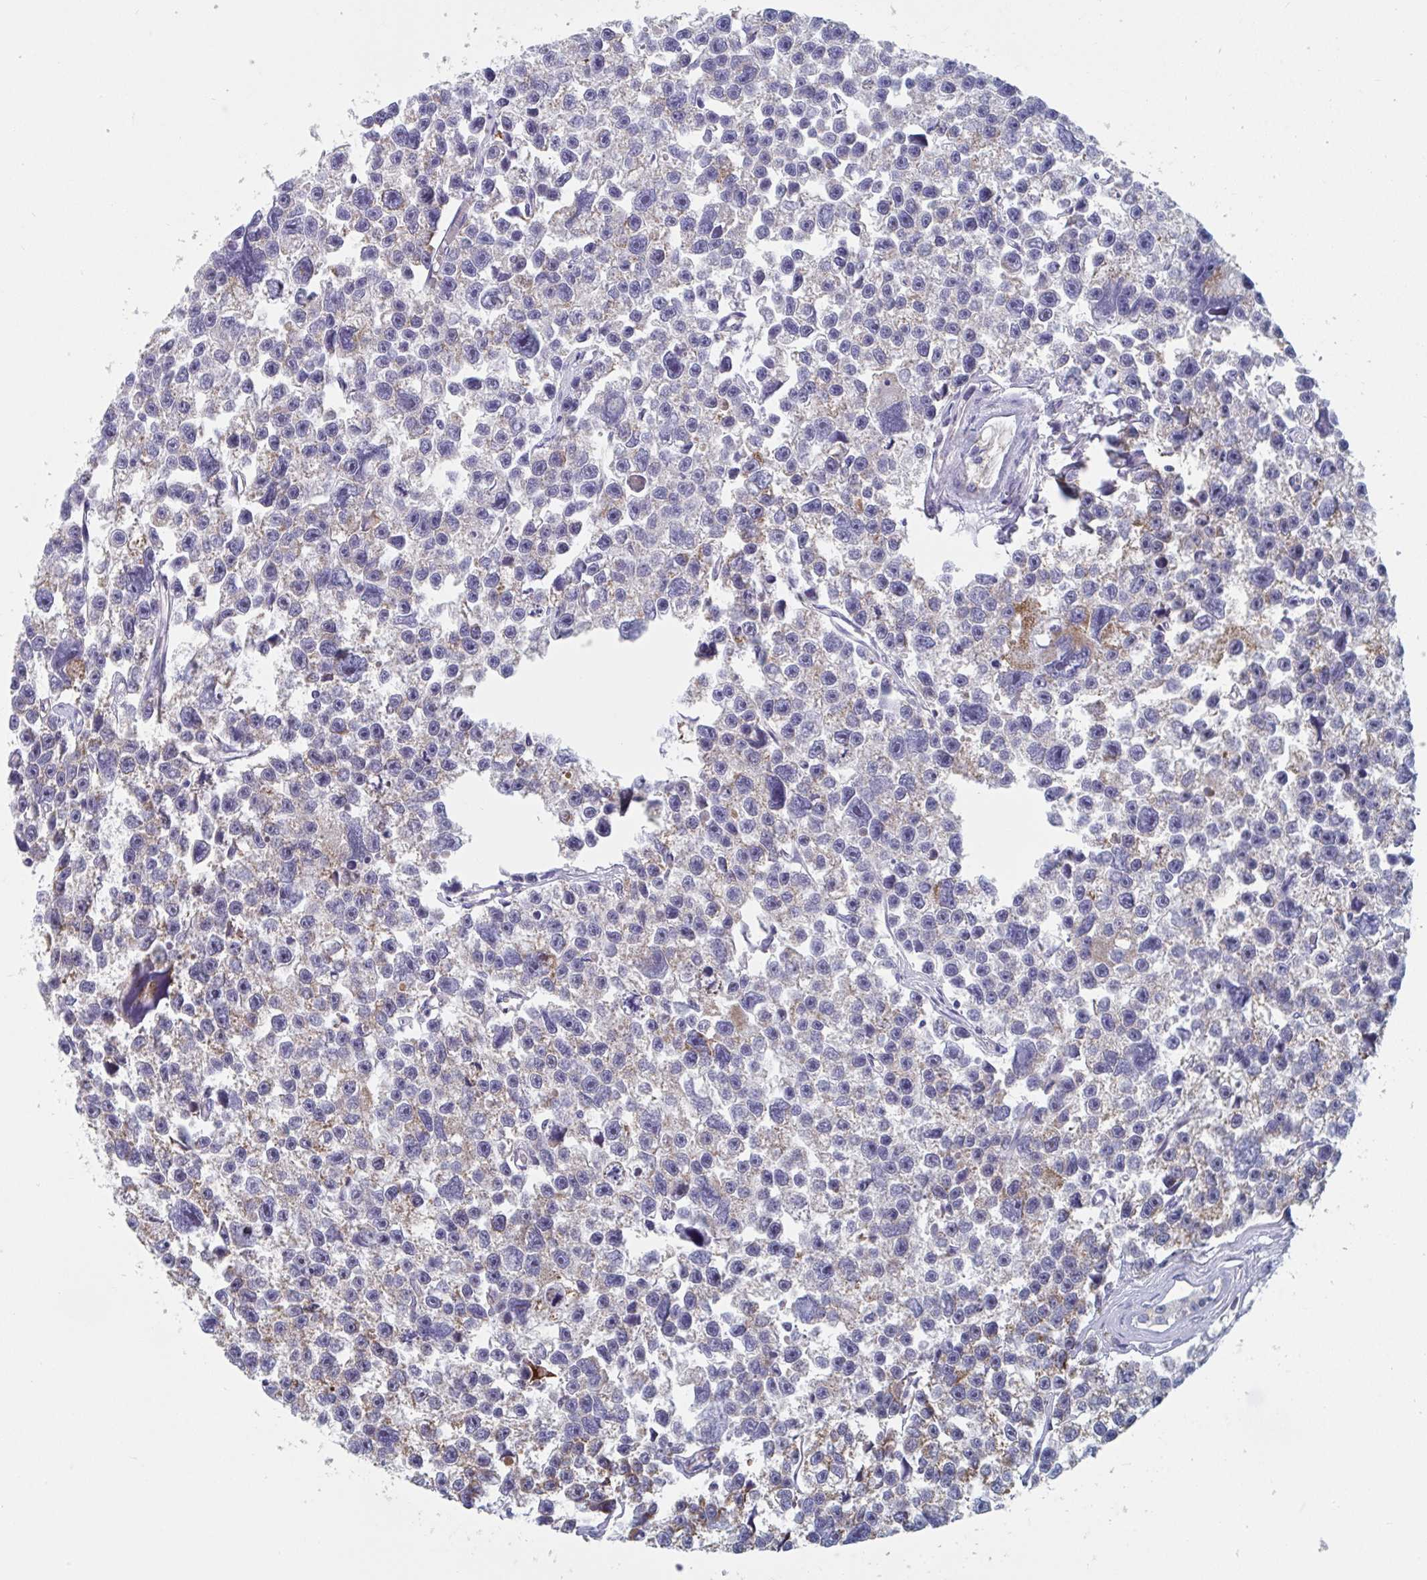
{"staining": {"intensity": "moderate", "quantity": "<25%", "location": "cytoplasmic/membranous"}, "tissue": "testis cancer", "cell_type": "Tumor cells", "image_type": "cancer", "snomed": [{"axis": "morphology", "description": "Seminoma, NOS"}, {"axis": "topography", "description": "Testis"}], "caption": "Brown immunohistochemical staining in human seminoma (testis) exhibits moderate cytoplasmic/membranous expression in approximately <25% of tumor cells. The protein of interest is shown in brown color, while the nuclei are stained blue.", "gene": "MRPL53", "patient": {"sex": "male", "age": 26}}